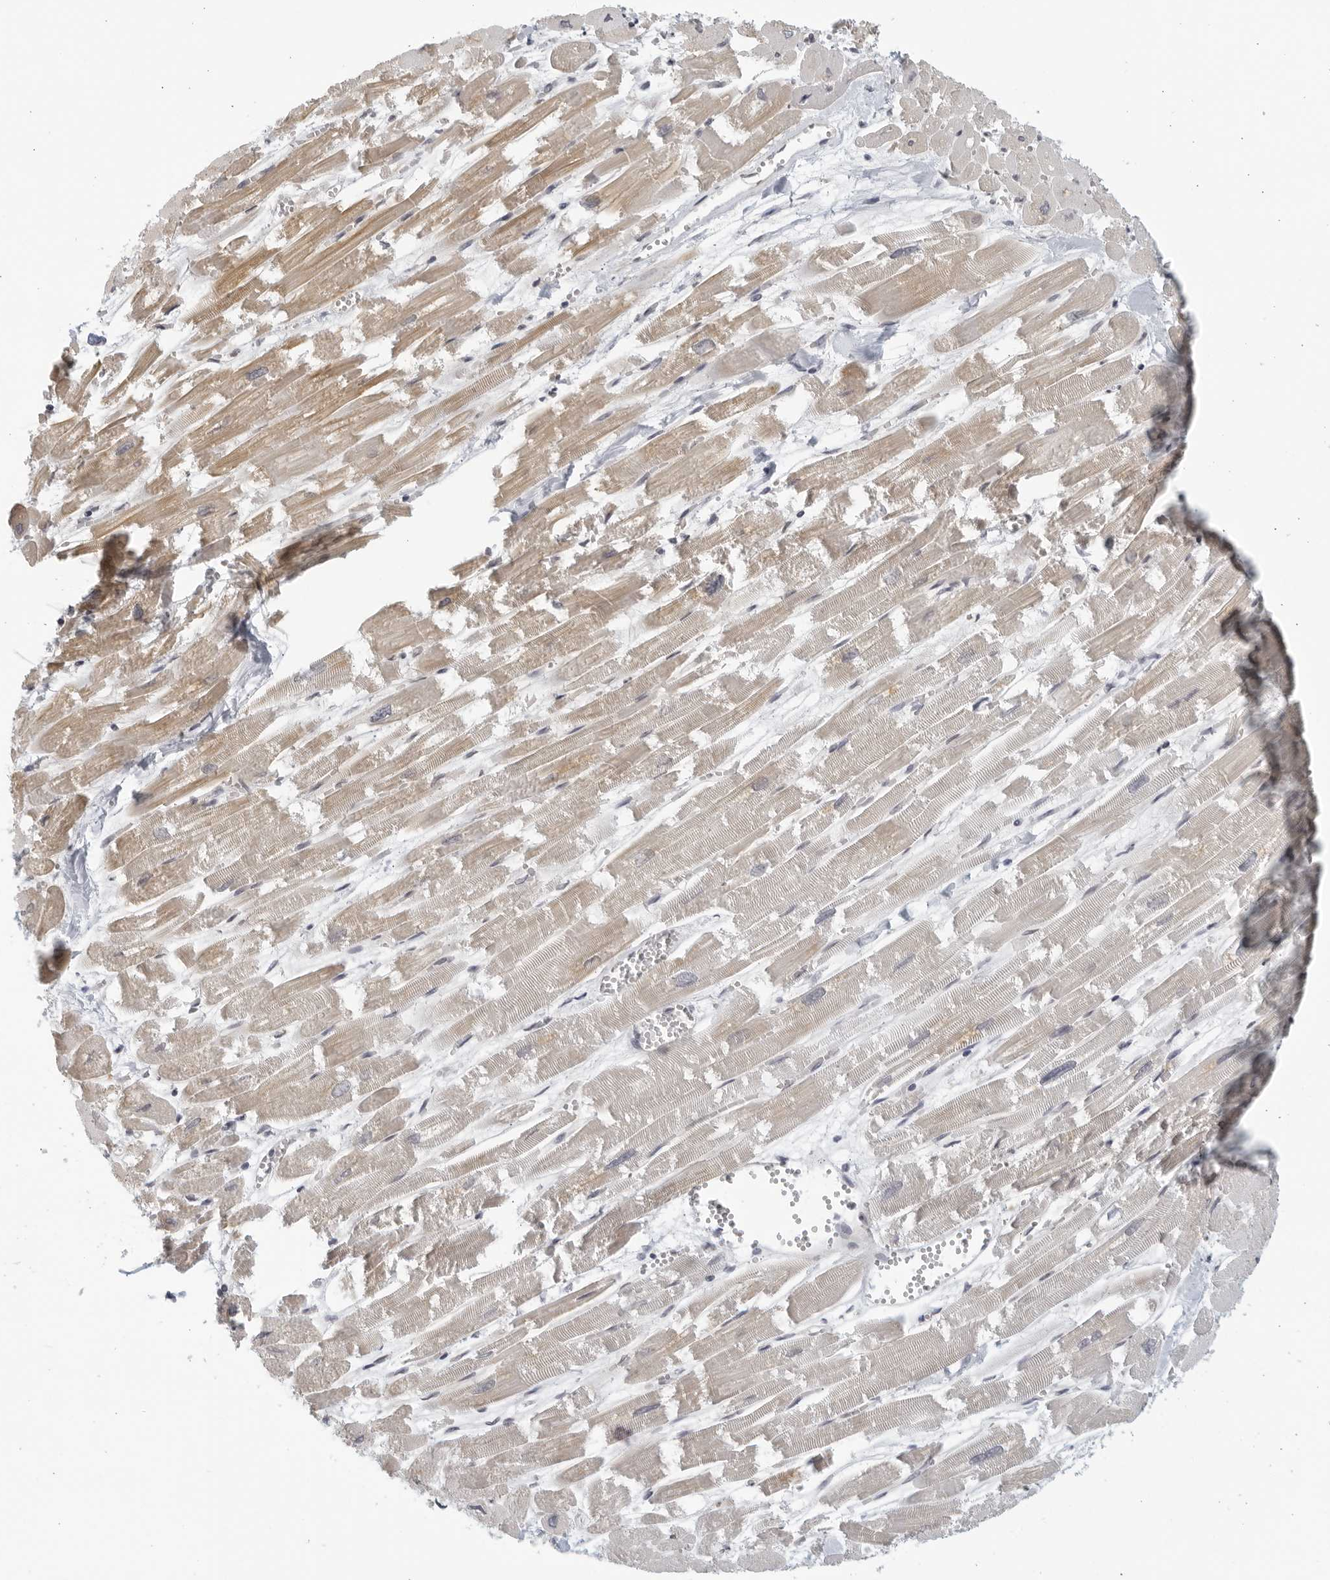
{"staining": {"intensity": "moderate", "quantity": "<25%", "location": "cytoplasmic/membranous"}, "tissue": "heart muscle", "cell_type": "Cardiomyocytes", "image_type": "normal", "snomed": [{"axis": "morphology", "description": "Normal tissue, NOS"}, {"axis": "topography", "description": "Heart"}], "caption": "Immunohistochemistry (IHC) micrograph of benign heart muscle: human heart muscle stained using IHC displays low levels of moderate protein expression localized specifically in the cytoplasmic/membranous of cardiomyocytes, appearing as a cytoplasmic/membranous brown color.", "gene": "SERTAD4", "patient": {"sex": "male", "age": 54}}